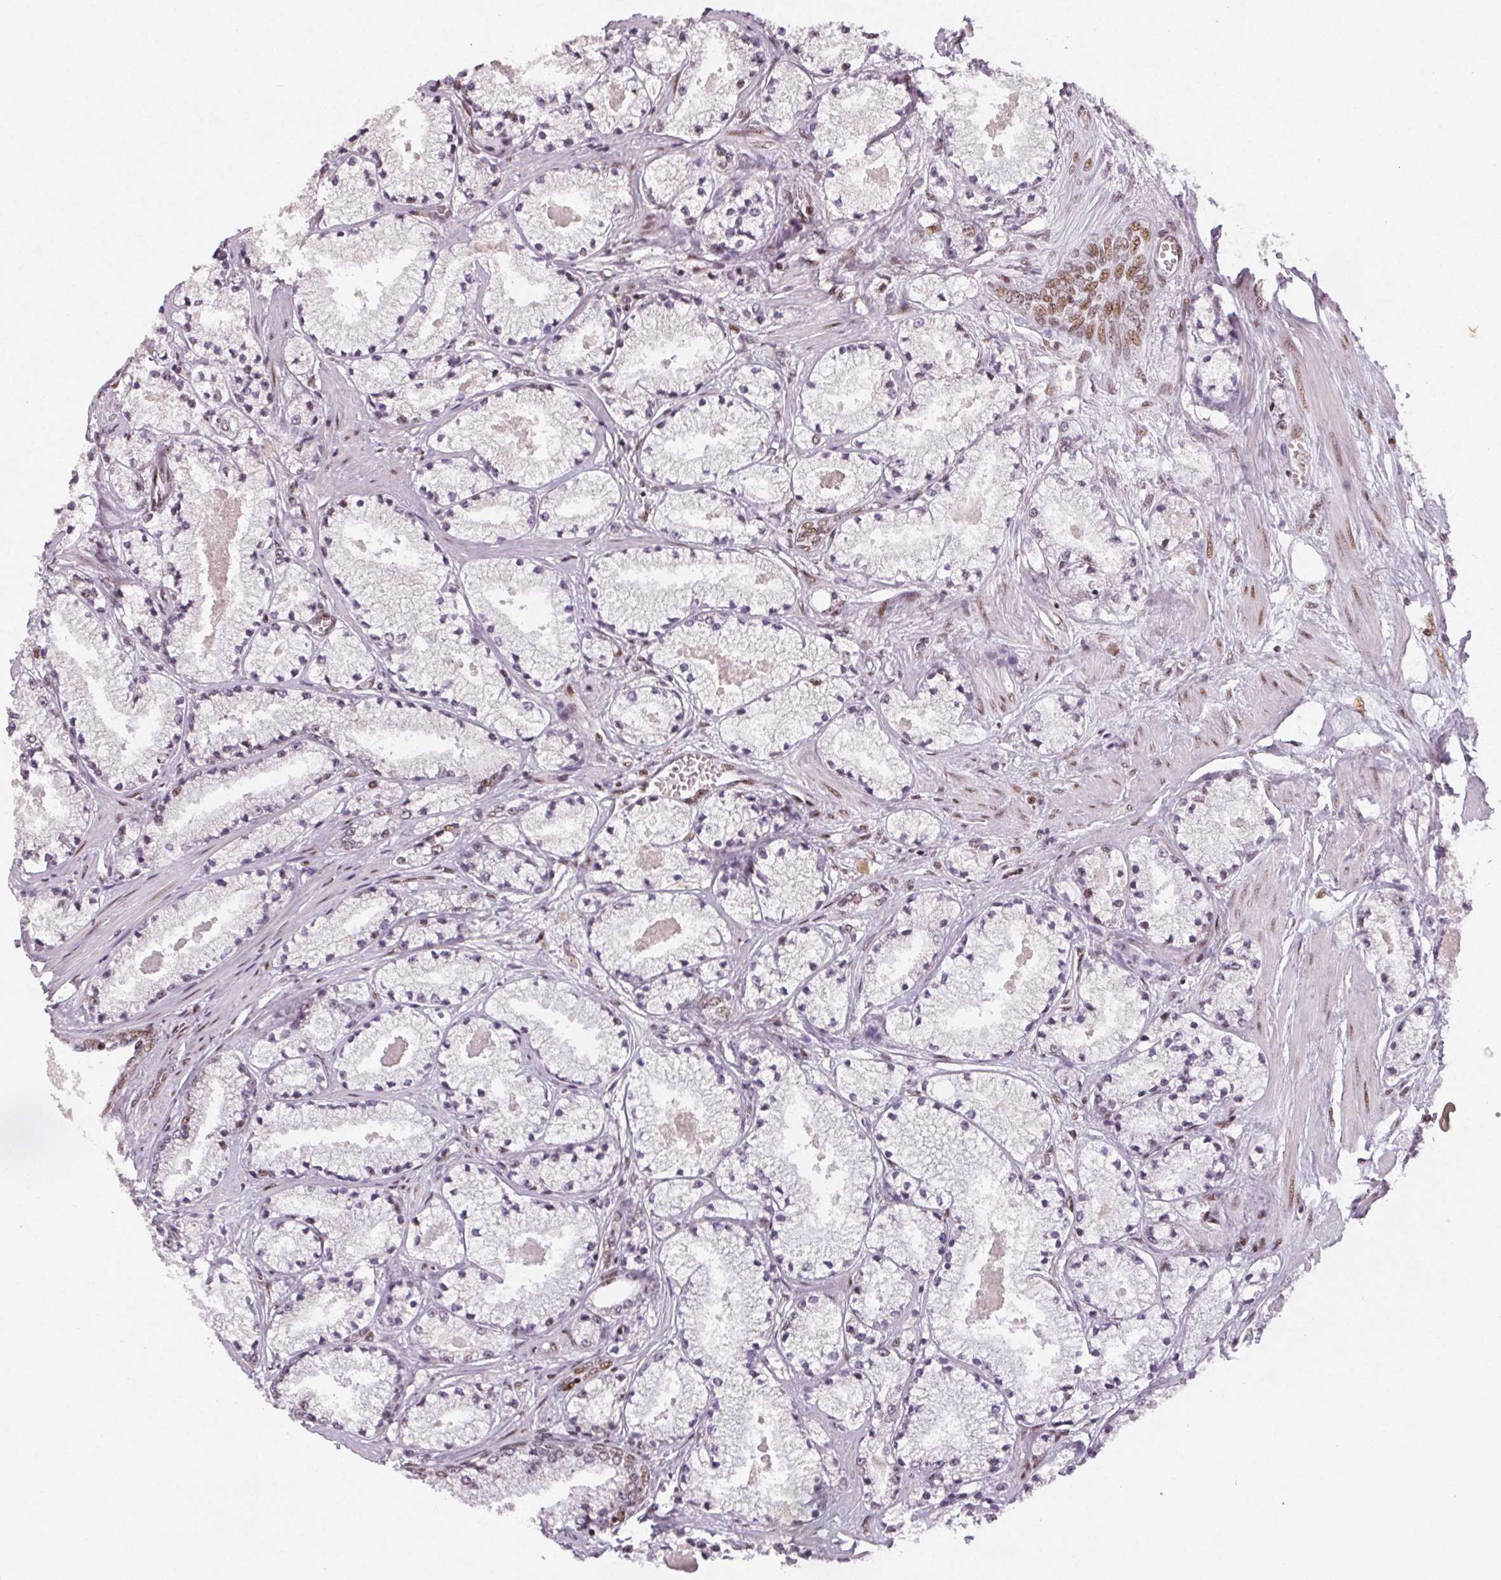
{"staining": {"intensity": "moderate", "quantity": "<25%", "location": "nuclear"}, "tissue": "prostate cancer", "cell_type": "Tumor cells", "image_type": "cancer", "snomed": [{"axis": "morphology", "description": "Adenocarcinoma, High grade"}, {"axis": "topography", "description": "Prostate"}], "caption": "Human prostate cancer stained with a brown dye reveals moderate nuclear positive expression in about <25% of tumor cells.", "gene": "KMT2A", "patient": {"sex": "male", "age": 63}}